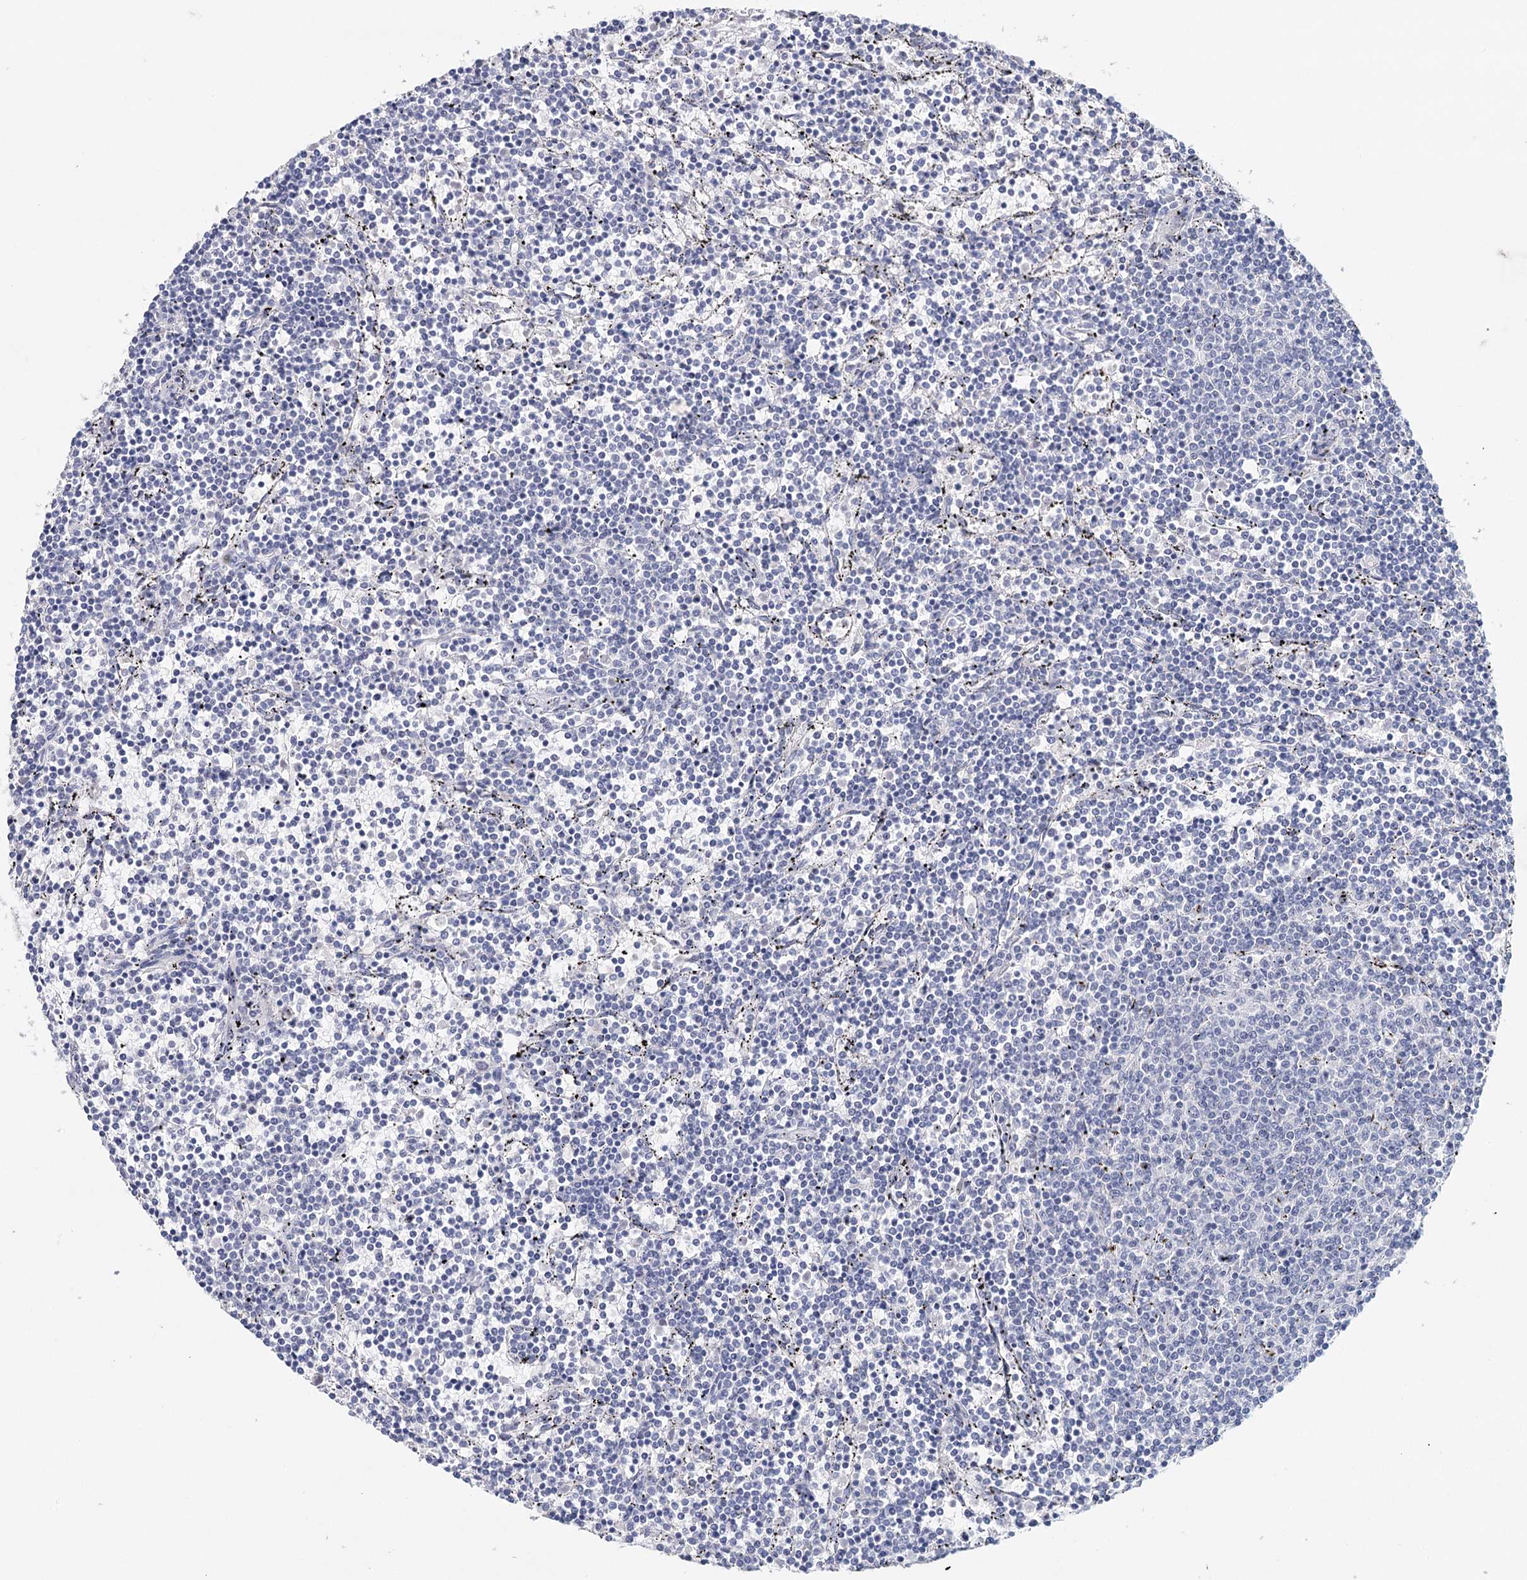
{"staining": {"intensity": "negative", "quantity": "none", "location": "none"}, "tissue": "lymphoma", "cell_type": "Tumor cells", "image_type": "cancer", "snomed": [{"axis": "morphology", "description": "Malignant lymphoma, non-Hodgkin's type, Low grade"}, {"axis": "topography", "description": "Spleen"}], "caption": "DAB immunohistochemical staining of human malignant lymphoma, non-Hodgkin's type (low-grade) displays no significant staining in tumor cells.", "gene": "HSPA4L", "patient": {"sex": "female", "age": 50}}